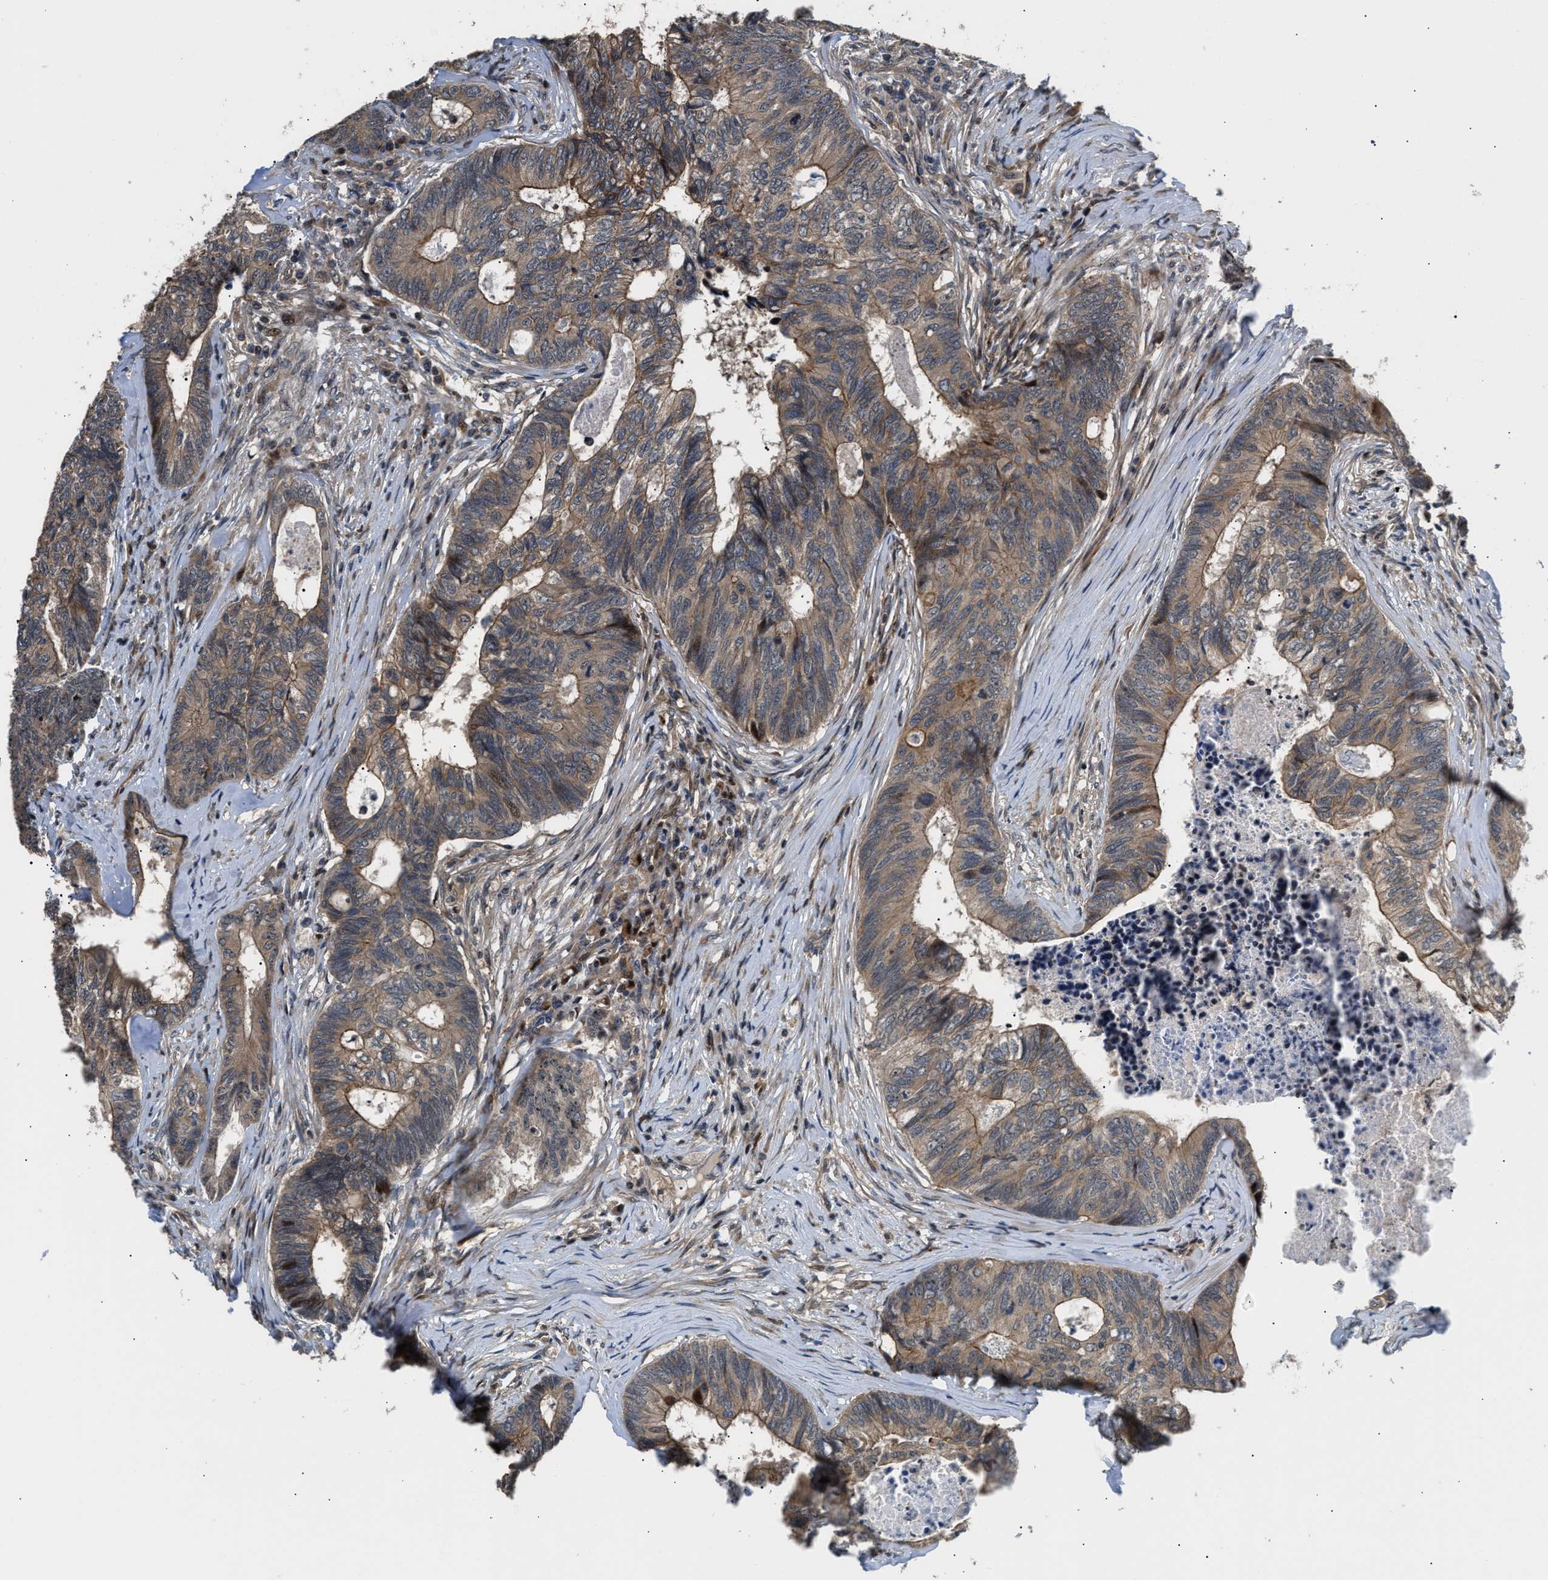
{"staining": {"intensity": "moderate", "quantity": ">75%", "location": "cytoplasmic/membranous"}, "tissue": "colorectal cancer", "cell_type": "Tumor cells", "image_type": "cancer", "snomed": [{"axis": "morphology", "description": "Adenocarcinoma, NOS"}, {"axis": "topography", "description": "Colon"}], "caption": "Approximately >75% of tumor cells in human colorectal cancer (adenocarcinoma) exhibit moderate cytoplasmic/membranous protein expression as visualized by brown immunohistochemical staining.", "gene": "ALDH3A2", "patient": {"sex": "female", "age": 67}}